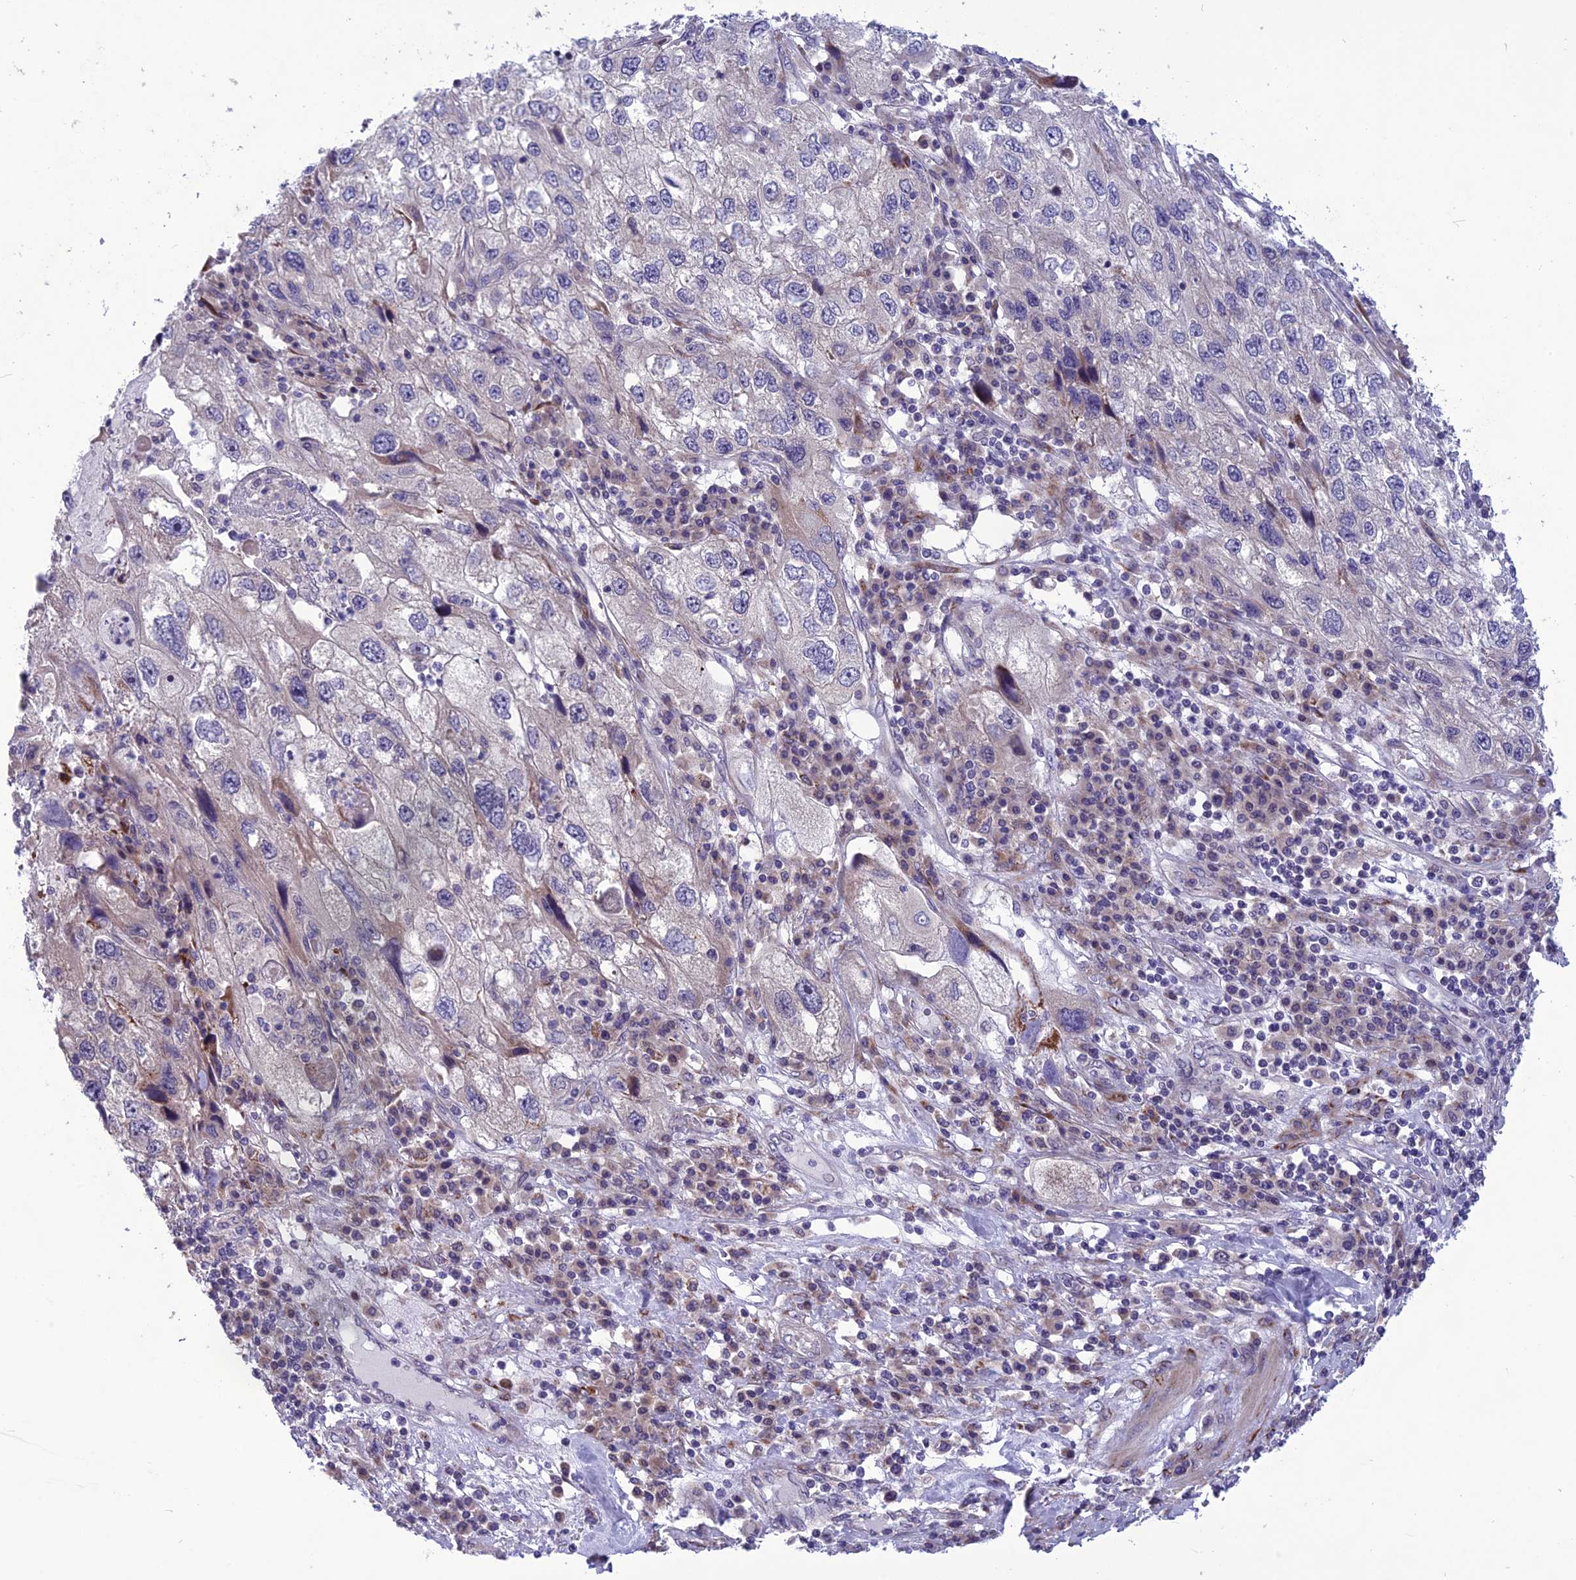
{"staining": {"intensity": "negative", "quantity": "none", "location": "none"}, "tissue": "endometrial cancer", "cell_type": "Tumor cells", "image_type": "cancer", "snomed": [{"axis": "morphology", "description": "Adenocarcinoma, NOS"}, {"axis": "topography", "description": "Endometrium"}], "caption": "An IHC image of adenocarcinoma (endometrial) is shown. There is no staining in tumor cells of adenocarcinoma (endometrial).", "gene": "PSMF1", "patient": {"sex": "female", "age": 49}}